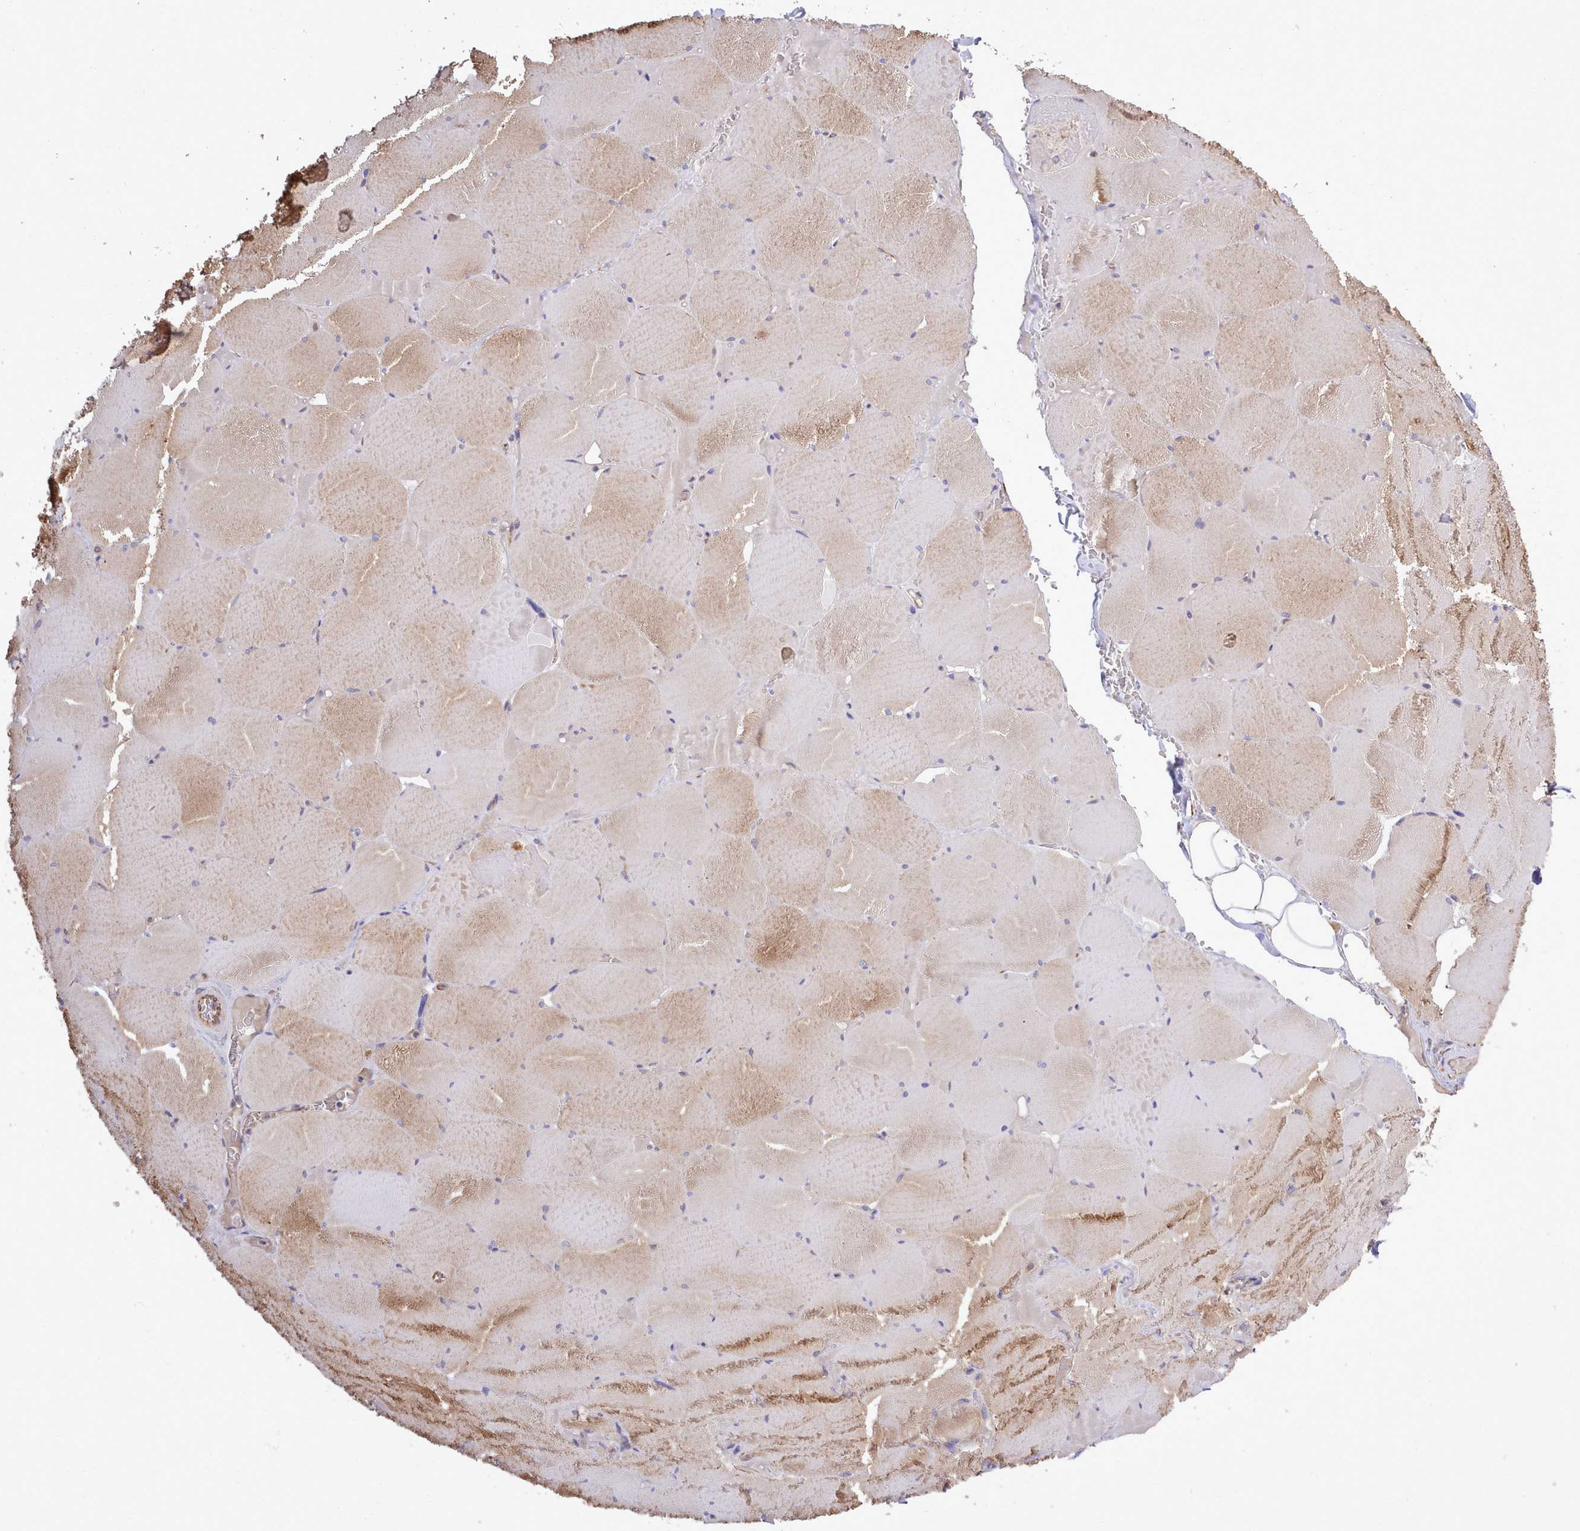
{"staining": {"intensity": "moderate", "quantity": "25%-75%", "location": "cytoplasmic/membranous"}, "tissue": "skeletal muscle", "cell_type": "Myocytes", "image_type": "normal", "snomed": [{"axis": "morphology", "description": "Normal tissue, NOS"}, {"axis": "topography", "description": "Skeletal muscle"}, {"axis": "topography", "description": "Head-Neck"}], "caption": "DAB (3,3'-diaminobenzidine) immunohistochemical staining of normal human skeletal muscle exhibits moderate cytoplasmic/membranous protein positivity in approximately 25%-75% of myocytes.", "gene": "ZC3H13", "patient": {"sex": "male", "age": 66}}